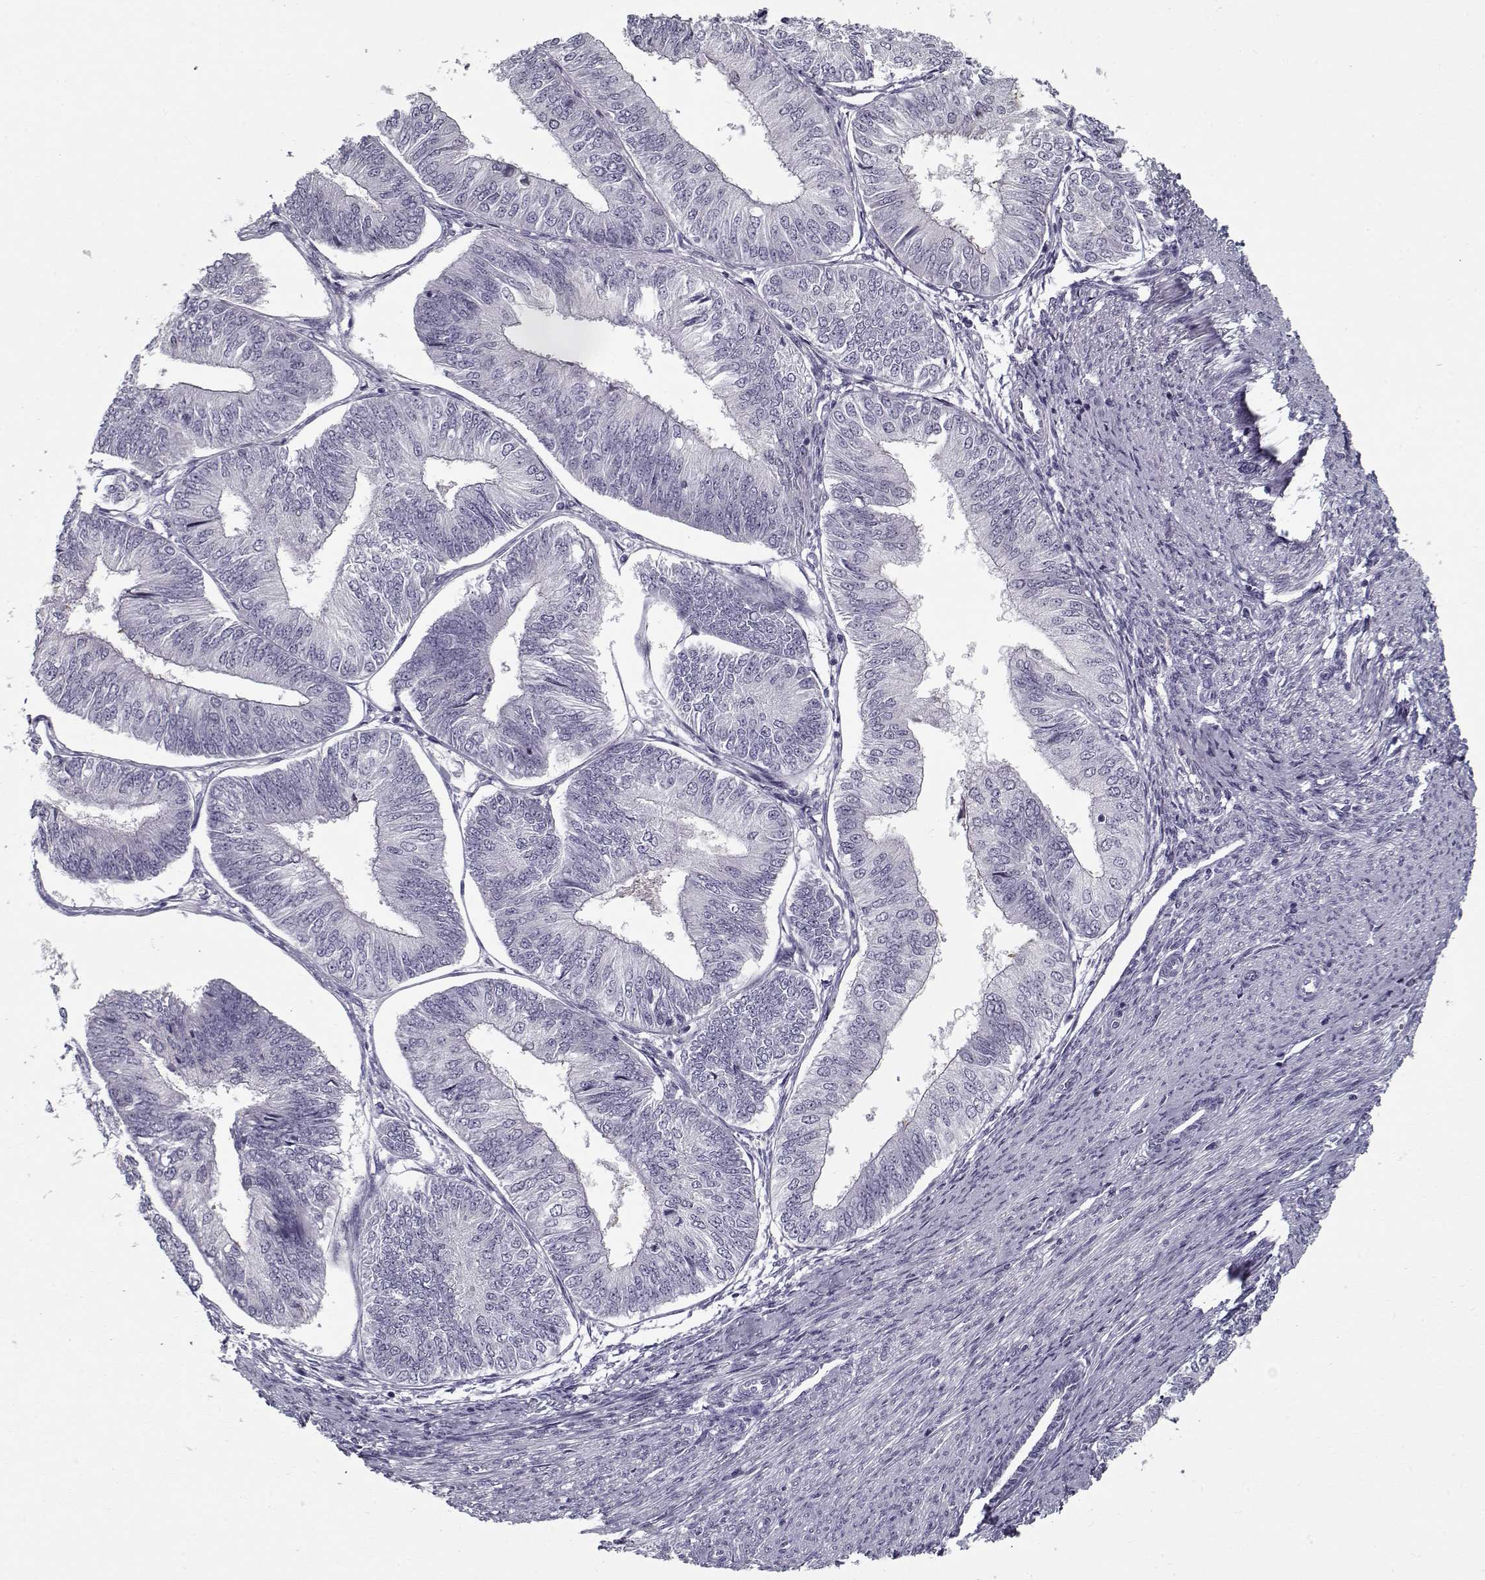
{"staining": {"intensity": "negative", "quantity": "none", "location": "none"}, "tissue": "endometrial cancer", "cell_type": "Tumor cells", "image_type": "cancer", "snomed": [{"axis": "morphology", "description": "Adenocarcinoma, NOS"}, {"axis": "topography", "description": "Endometrium"}], "caption": "Adenocarcinoma (endometrial) stained for a protein using immunohistochemistry exhibits no staining tumor cells.", "gene": "SPACA9", "patient": {"sex": "female", "age": 58}}